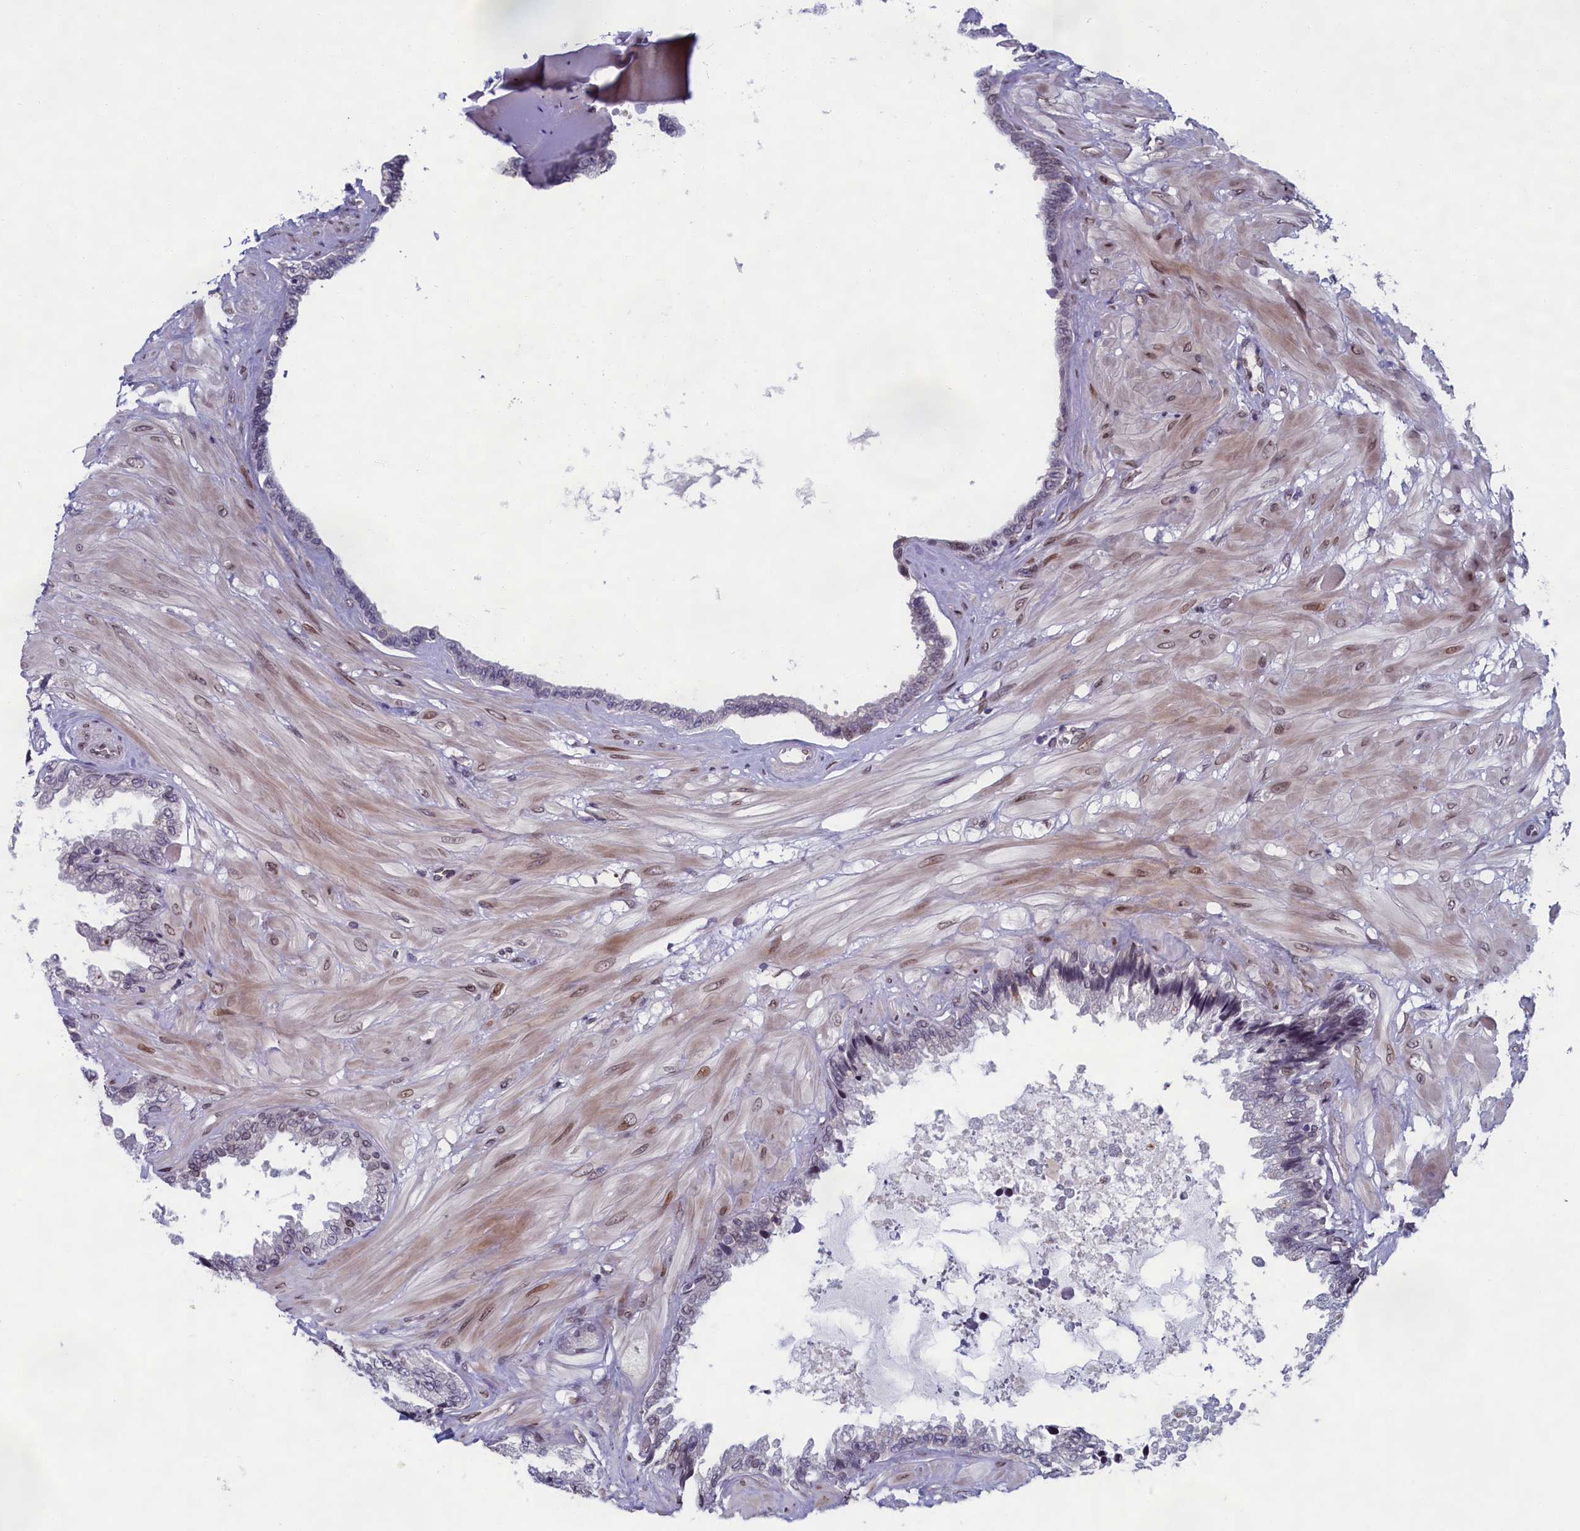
{"staining": {"intensity": "moderate", "quantity": "25%-75%", "location": "cytoplasmic/membranous,nuclear"}, "tissue": "seminal vesicle", "cell_type": "Glandular cells", "image_type": "normal", "snomed": [{"axis": "morphology", "description": "Normal tissue, NOS"}, {"axis": "topography", "description": "Seminal veicle"}], "caption": "Brown immunohistochemical staining in unremarkable seminal vesicle exhibits moderate cytoplasmic/membranous,nuclear positivity in approximately 25%-75% of glandular cells. (DAB (3,3'-diaminobenzidine) IHC, brown staining for protein, blue staining for nuclei).", "gene": "GPSM1", "patient": {"sex": "male", "age": 46}}